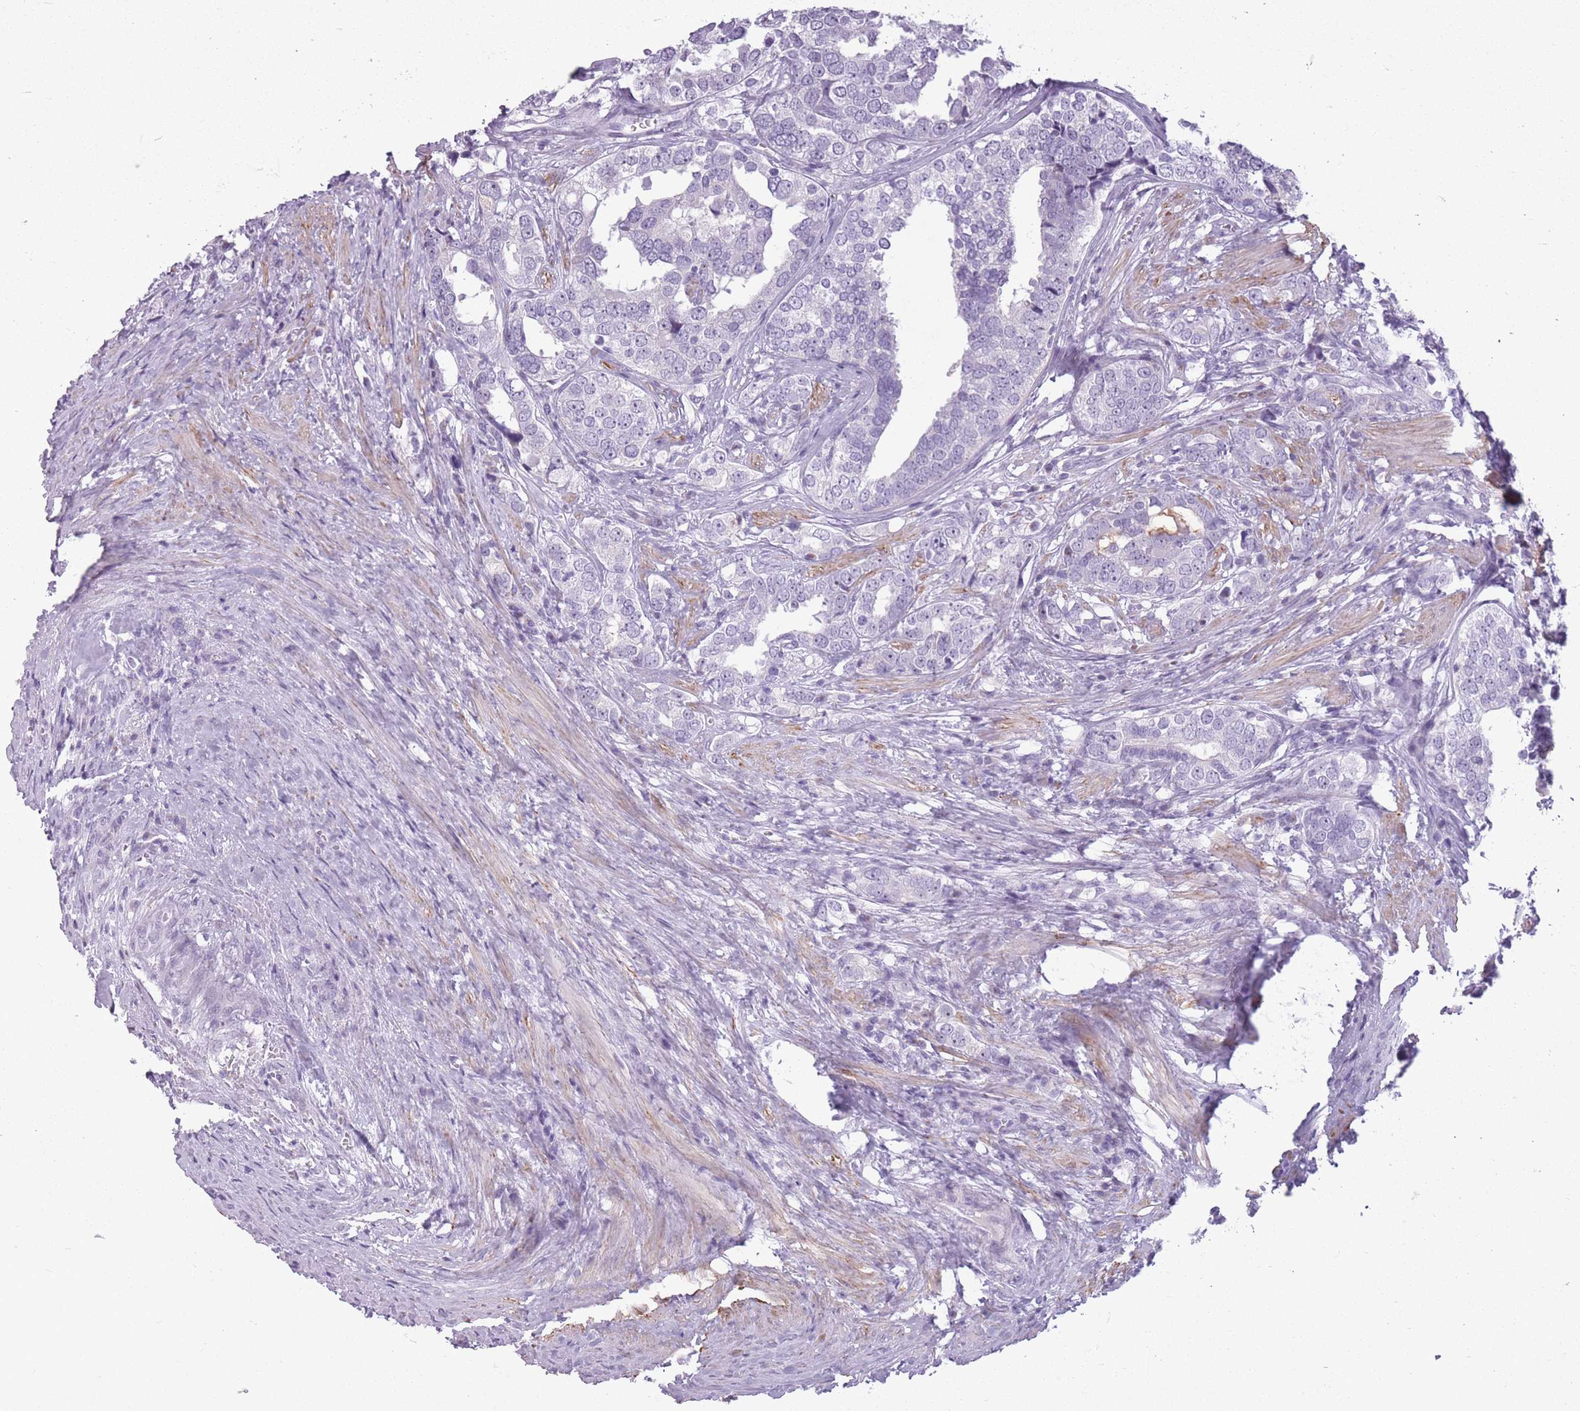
{"staining": {"intensity": "negative", "quantity": "none", "location": "none"}, "tissue": "prostate cancer", "cell_type": "Tumor cells", "image_type": "cancer", "snomed": [{"axis": "morphology", "description": "Adenocarcinoma, High grade"}, {"axis": "topography", "description": "Prostate"}], "caption": "The photomicrograph exhibits no significant positivity in tumor cells of prostate cancer.", "gene": "GOLGA6D", "patient": {"sex": "male", "age": 71}}